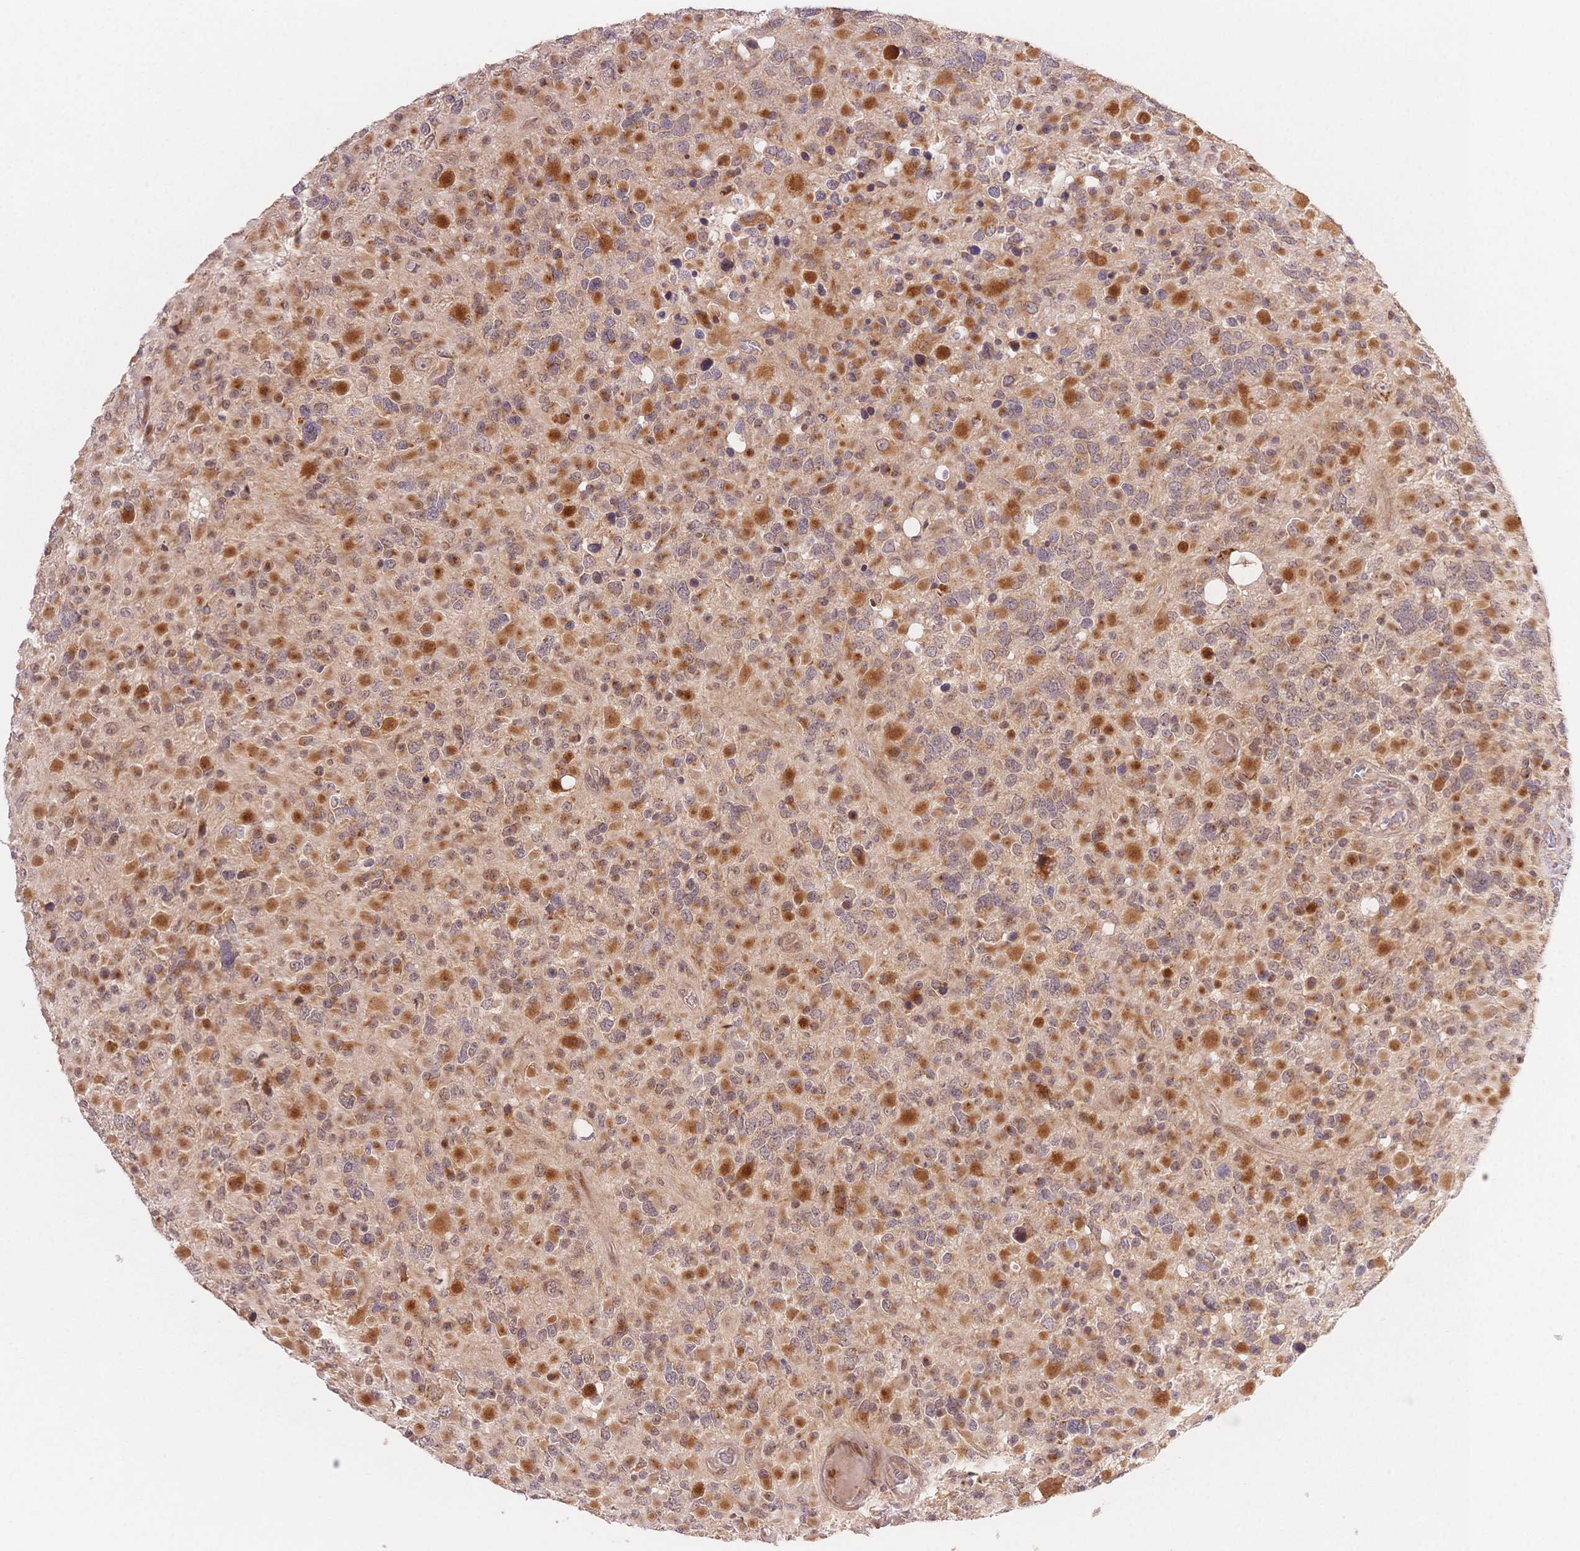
{"staining": {"intensity": "strong", "quantity": "25%-75%", "location": "cytoplasmic/membranous,nuclear"}, "tissue": "glioma", "cell_type": "Tumor cells", "image_type": "cancer", "snomed": [{"axis": "morphology", "description": "Glioma, malignant, High grade"}, {"axis": "topography", "description": "Brain"}], "caption": "High-grade glioma (malignant) stained for a protein (brown) demonstrates strong cytoplasmic/membranous and nuclear positive expression in about 25%-75% of tumor cells.", "gene": "STK39", "patient": {"sex": "female", "age": 40}}